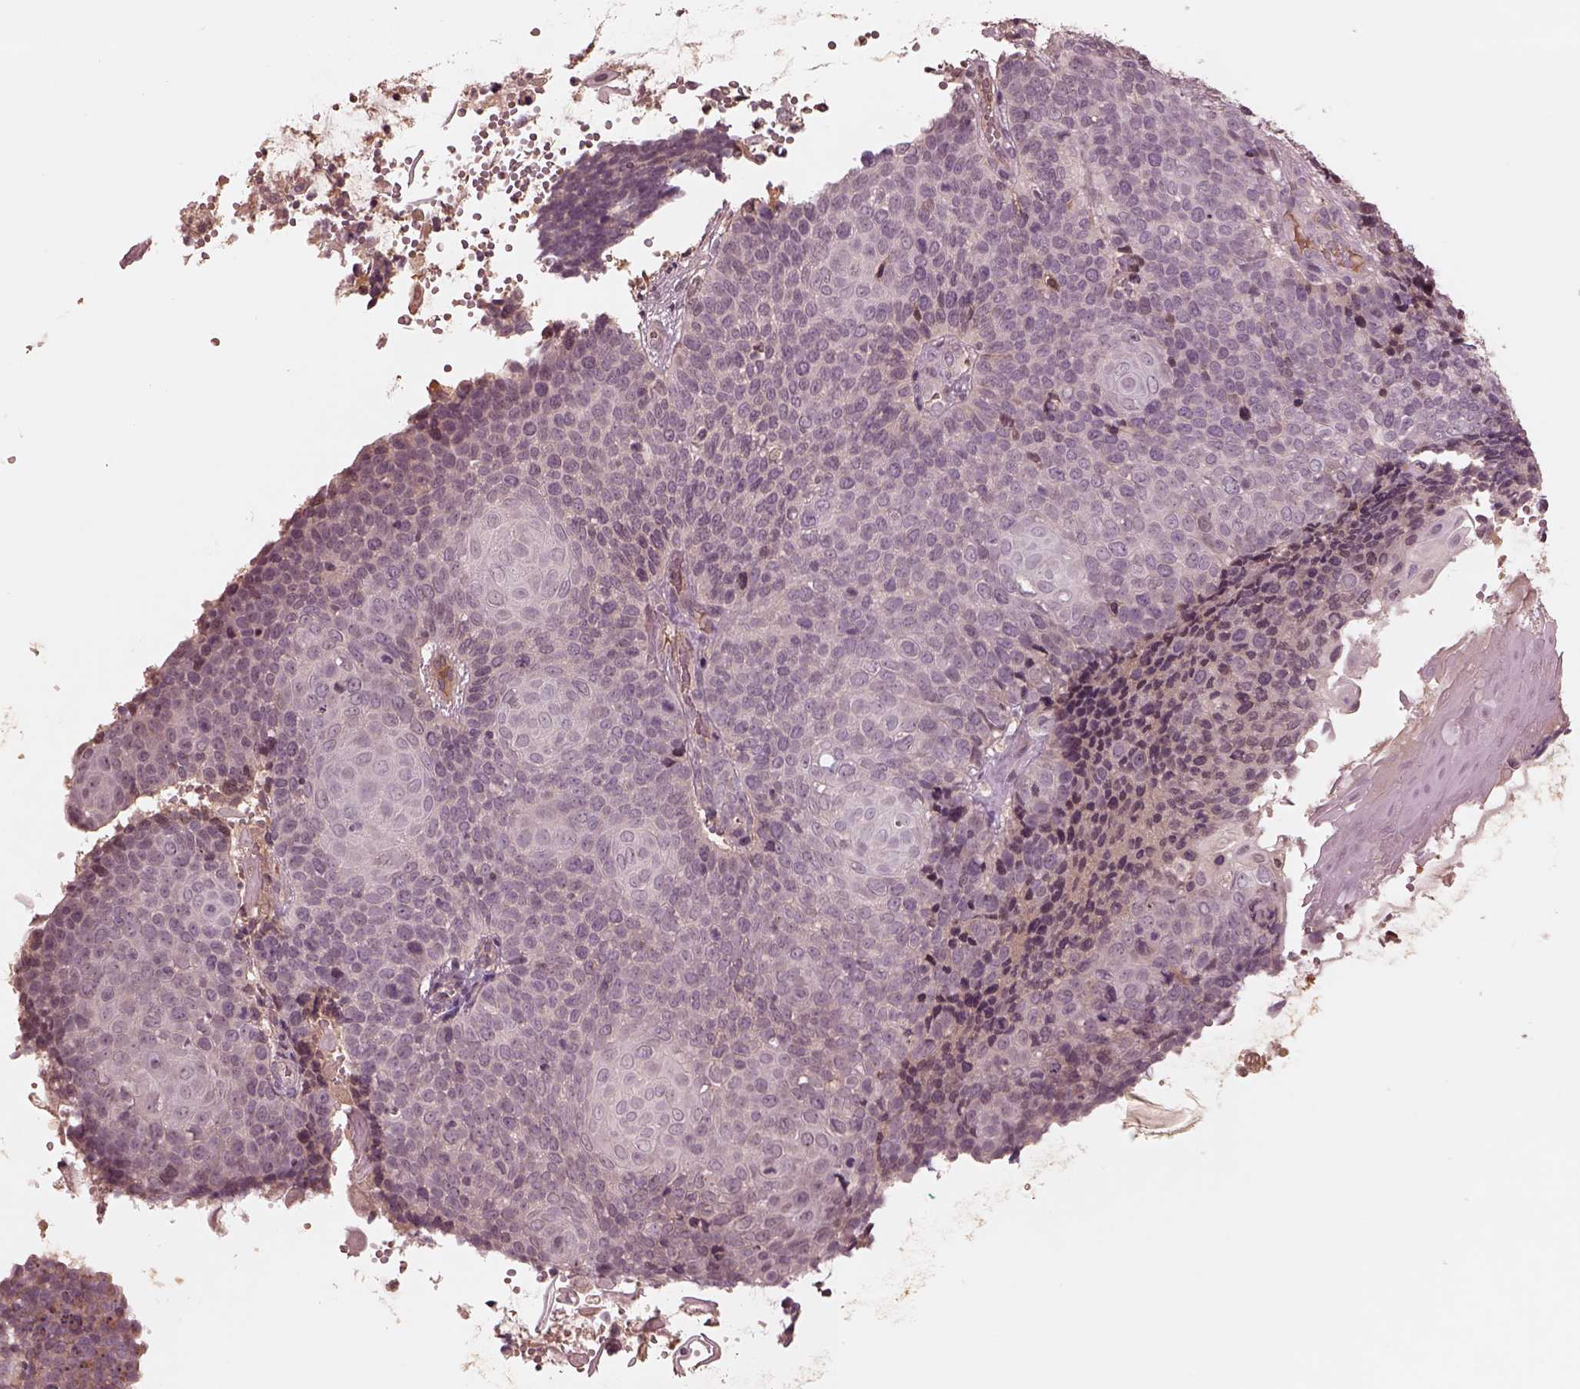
{"staining": {"intensity": "negative", "quantity": "none", "location": "none"}, "tissue": "cervical cancer", "cell_type": "Tumor cells", "image_type": "cancer", "snomed": [{"axis": "morphology", "description": "Squamous cell carcinoma, NOS"}, {"axis": "topography", "description": "Cervix"}], "caption": "IHC image of cervical cancer stained for a protein (brown), which demonstrates no expression in tumor cells. The staining is performed using DAB brown chromogen with nuclei counter-stained in using hematoxylin.", "gene": "TF", "patient": {"sex": "female", "age": 39}}